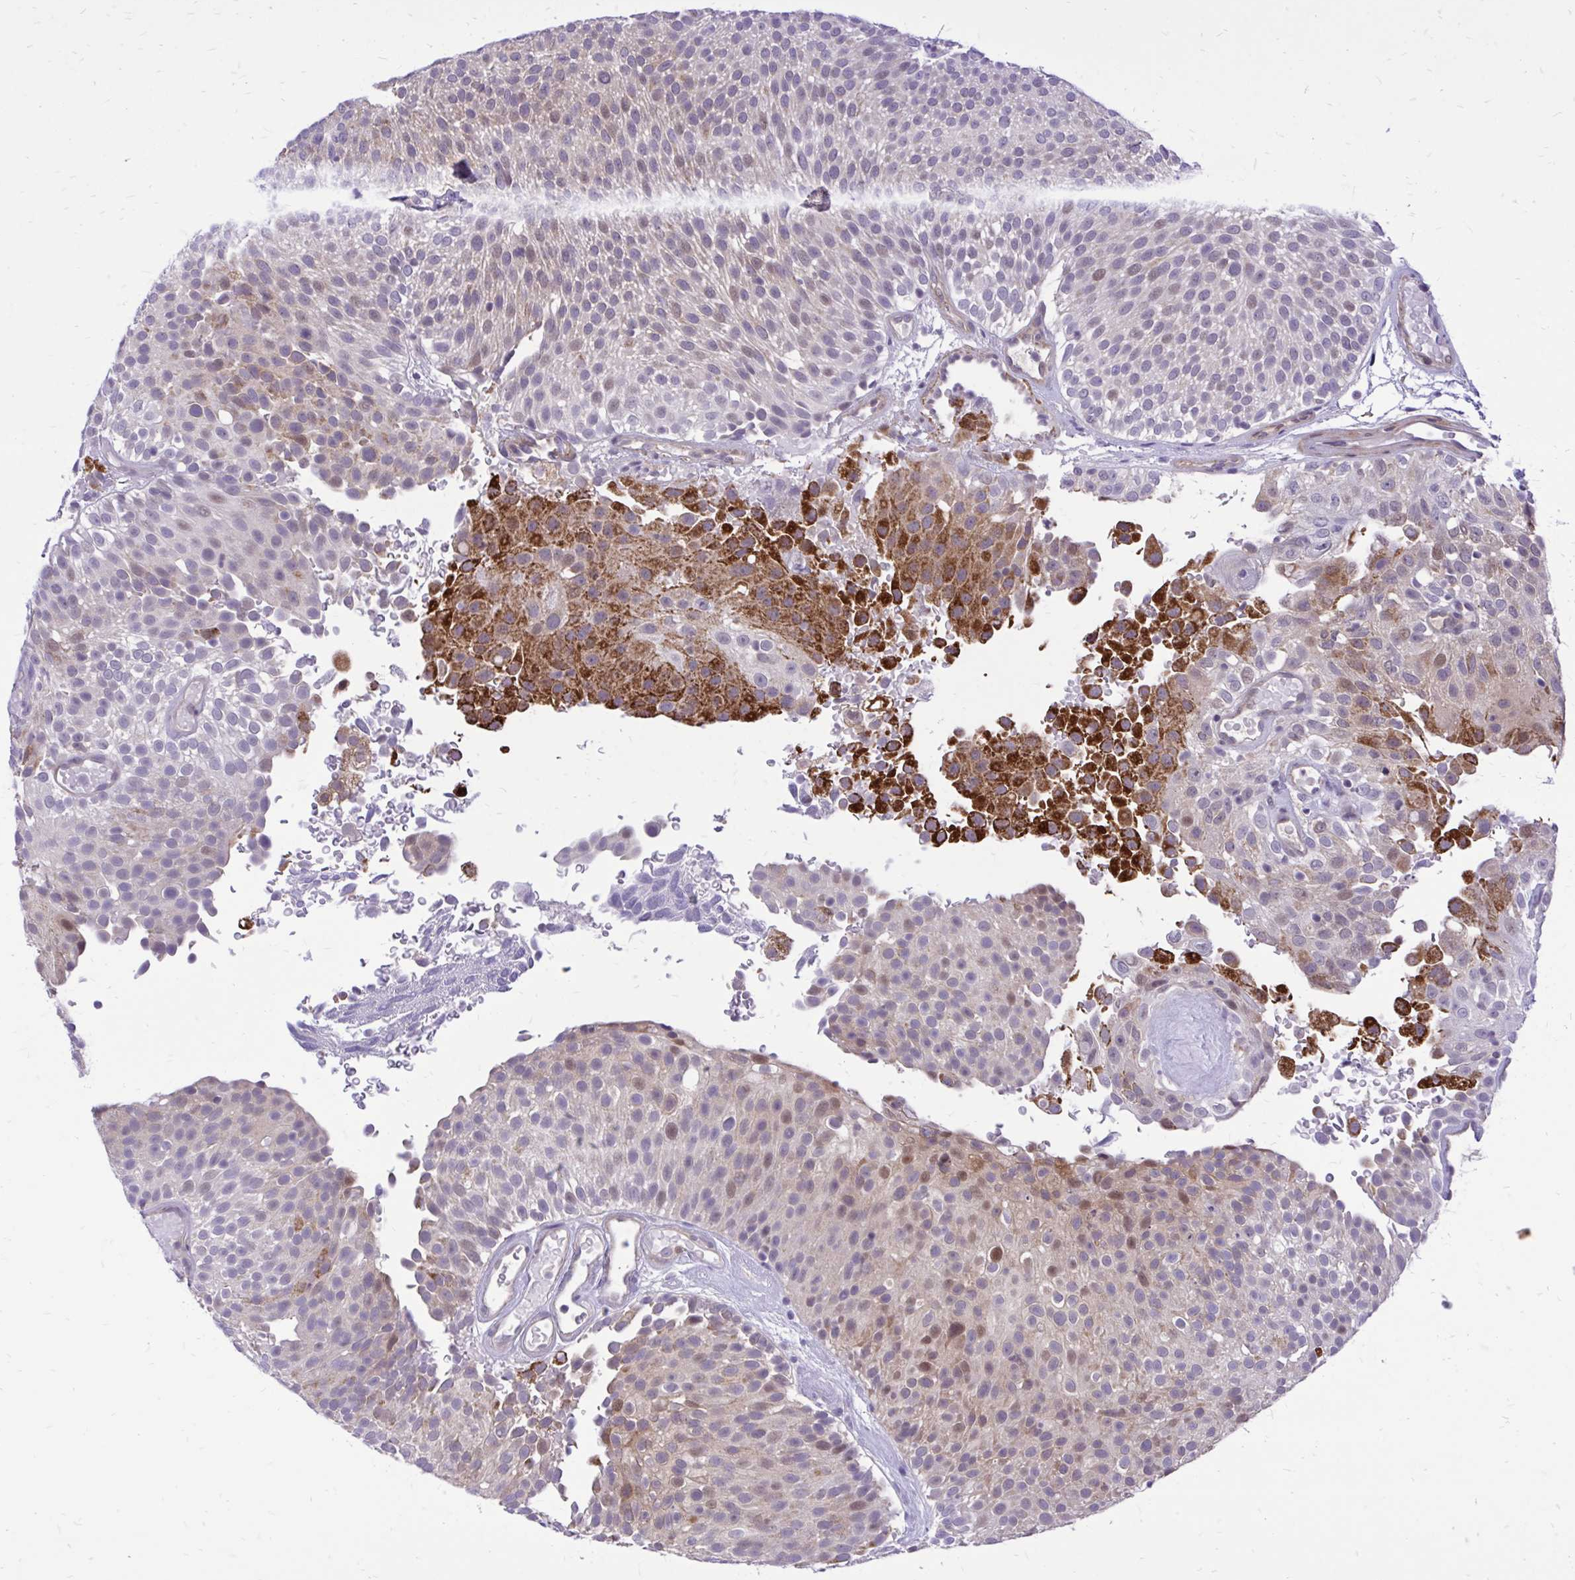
{"staining": {"intensity": "strong", "quantity": "<25%", "location": "cytoplasmic/membranous,nuclear"}, "tissue": "urothelial cancer", "cell_type": "Tumor cells", "image_type": "cancer", "snomed": [{"axis": "morphology", "description": "Urothelial carcinoma, Low grade"}, {"axis": "topography", "description": "Urinary bladder"}], "caption": "Low-grade urothelial carcinoma stained with immunohistochemistry (IHC) displays strong cytoplasmic/membranous and nuclear positivity in about <25% of tumor cells. (DAB IHC with brightfield microscopy, high magnification).", "gene": "ZBTB25", "patient": {"sex": "male", "age": 78}}